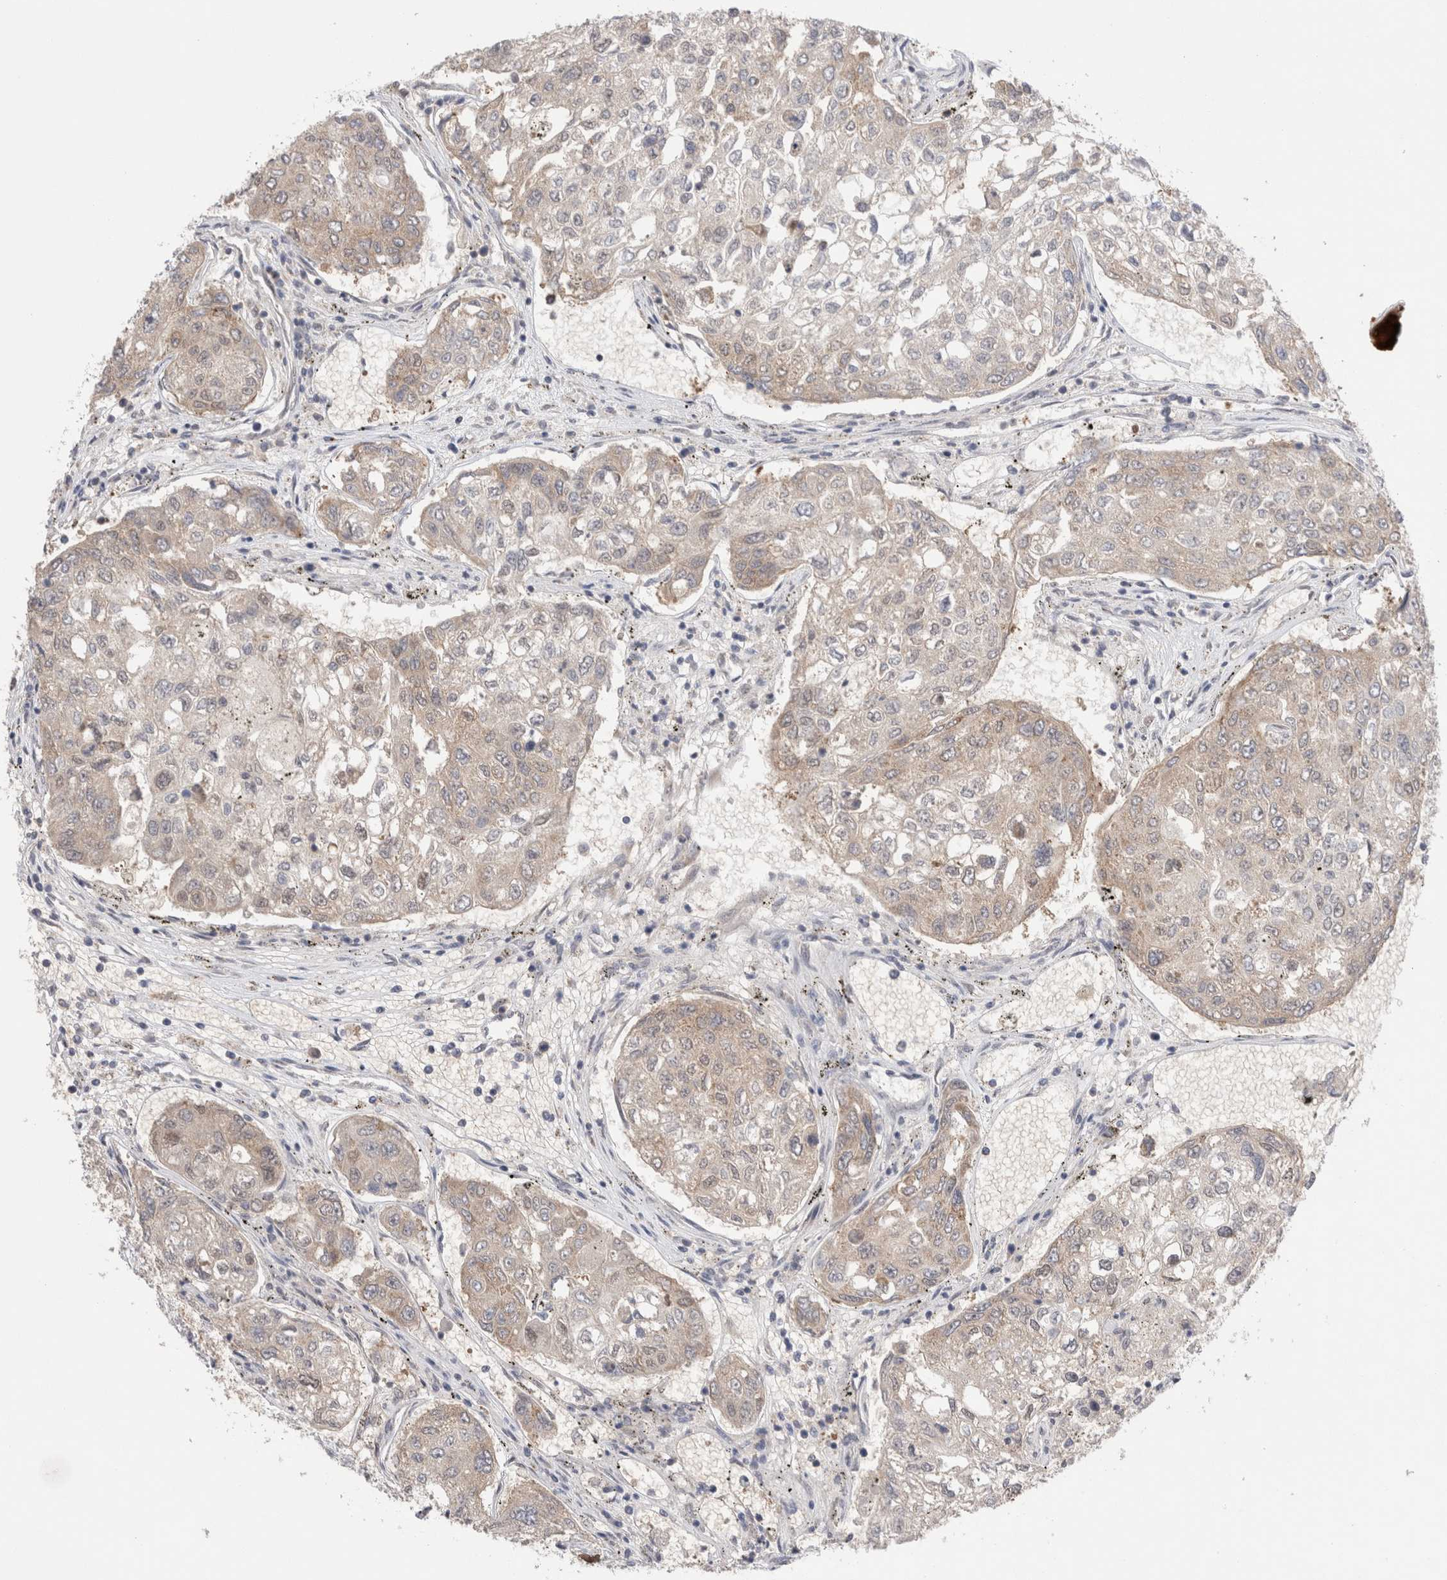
{"staining": {"intensity": "weak", "quantity": "<25%", "location": "cytoplasmic/membranous"}, "tissue": "urothelial cancer", "cell_type": "Tumor cells", "image_type": "cancer", "snomed": [{"axis": "morphology", "description": "Urothelial carcinoma, High grade"}, {"axis": "topography", "description": "Lymph node"}, {"axis": "topography", "description": "Urinary bladder"}], "caption": "IHC photomicrograph of neoplastic tissue: human urothelial cancer stained with DAB (3,3'-diaminobenzidine) displays no significant protein expression in tumor cells. Nuclei are stained in blue.", "gene": "NDOR1", "patient": {"sex": "male", "age": 51}}